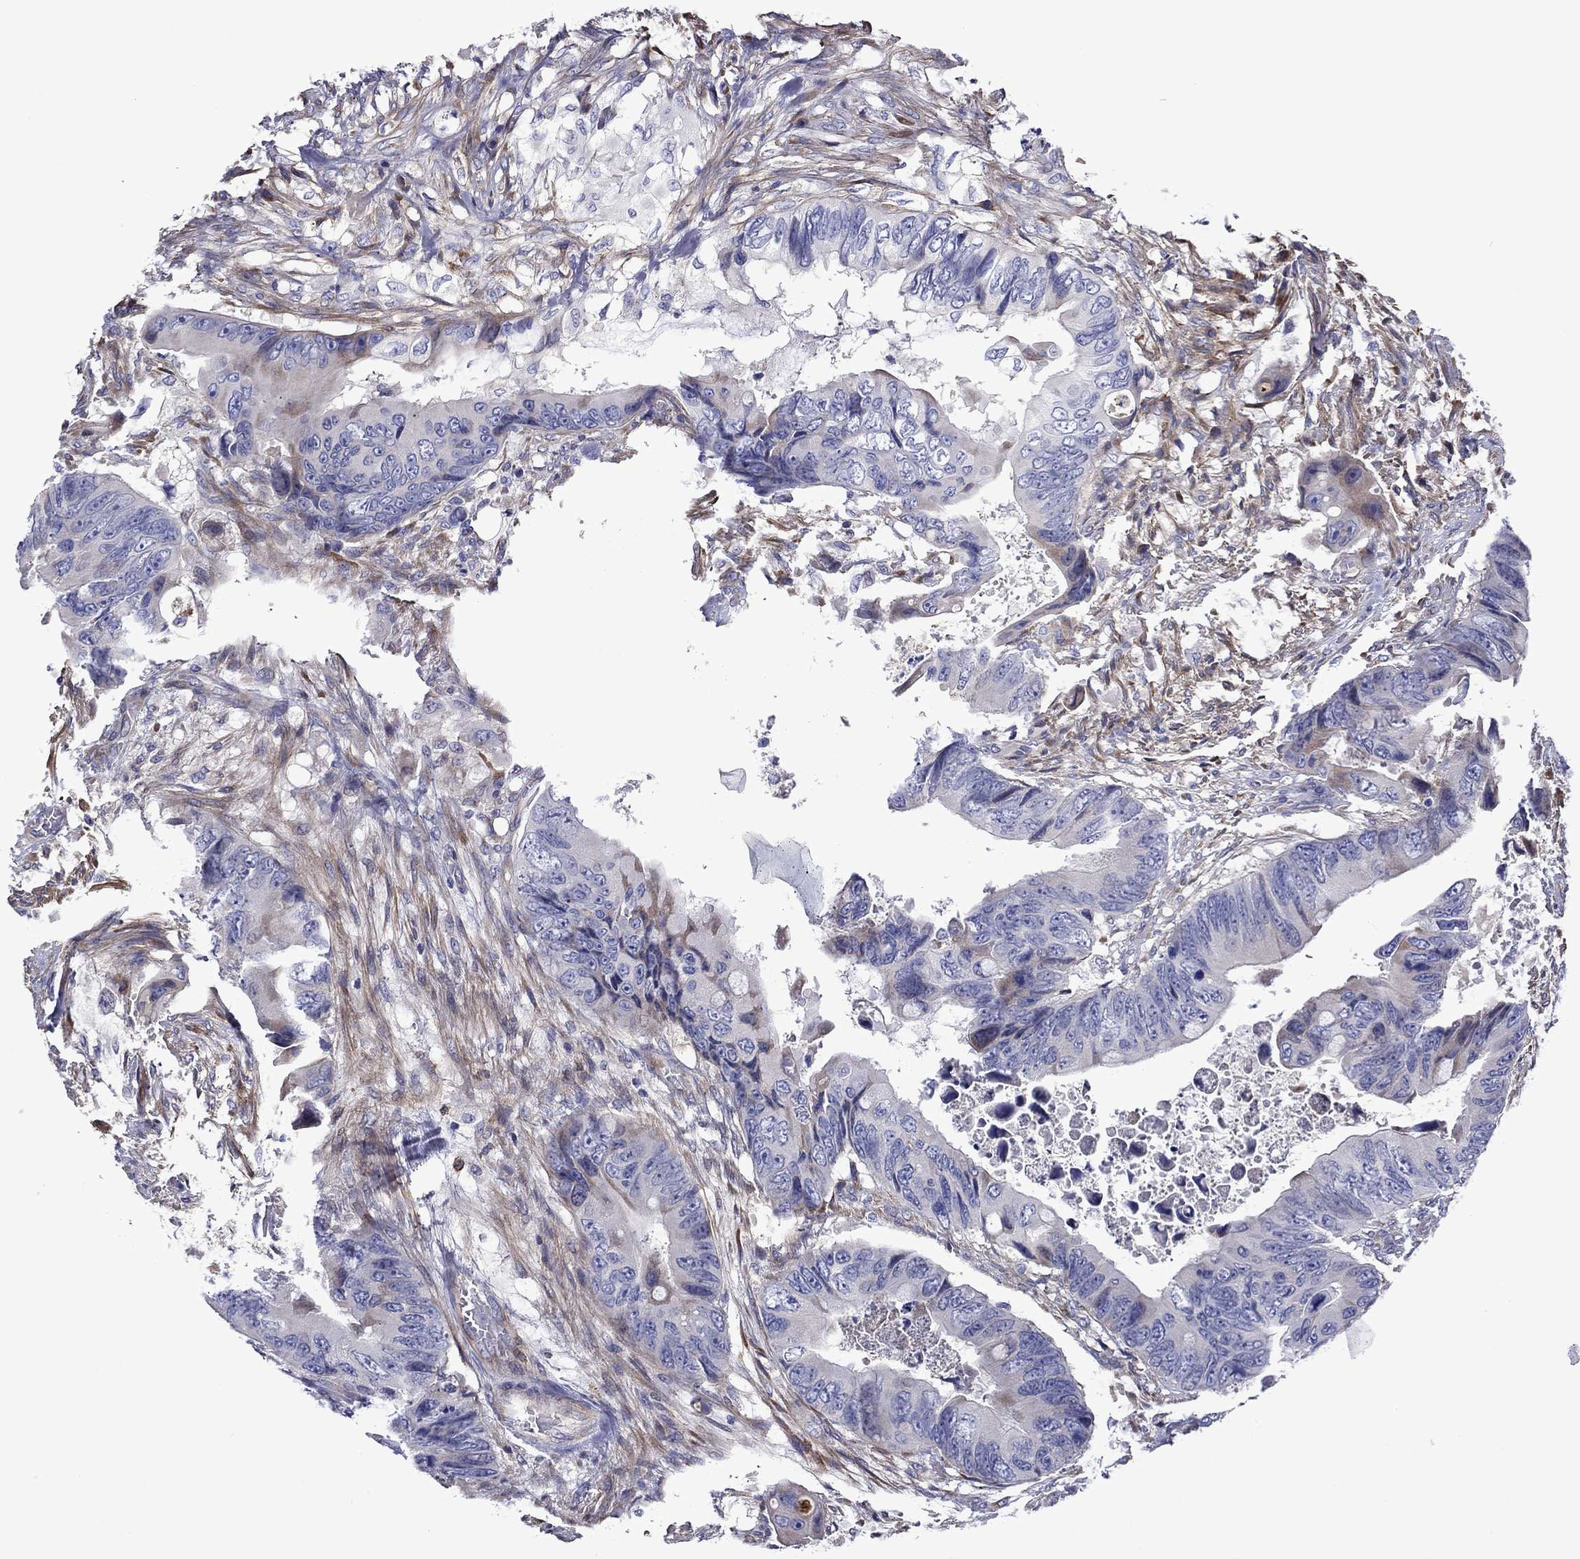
{"staining": {"intensity": "negative", "quantity": "none", "location": "none"}, "tissue": "colorectal cancer", "cell_type": "Tumor cells", "image_type": "cancer", "snomed": [{"axis": "morphology", "description": "Adenocarcinoma, NOS"}, {"axis": "topography", "description": "Rectum"}], "caption": "High magnification brightfield microscopy of colorectal cancer stained with DAB (3,3'-diaminobenzidine) (brown) and counterstained with hematoxylin (blue): tumor cells show no significant positivity.", "gene": "HSPG2", "patient": {"sex": "male", "age": 63}}